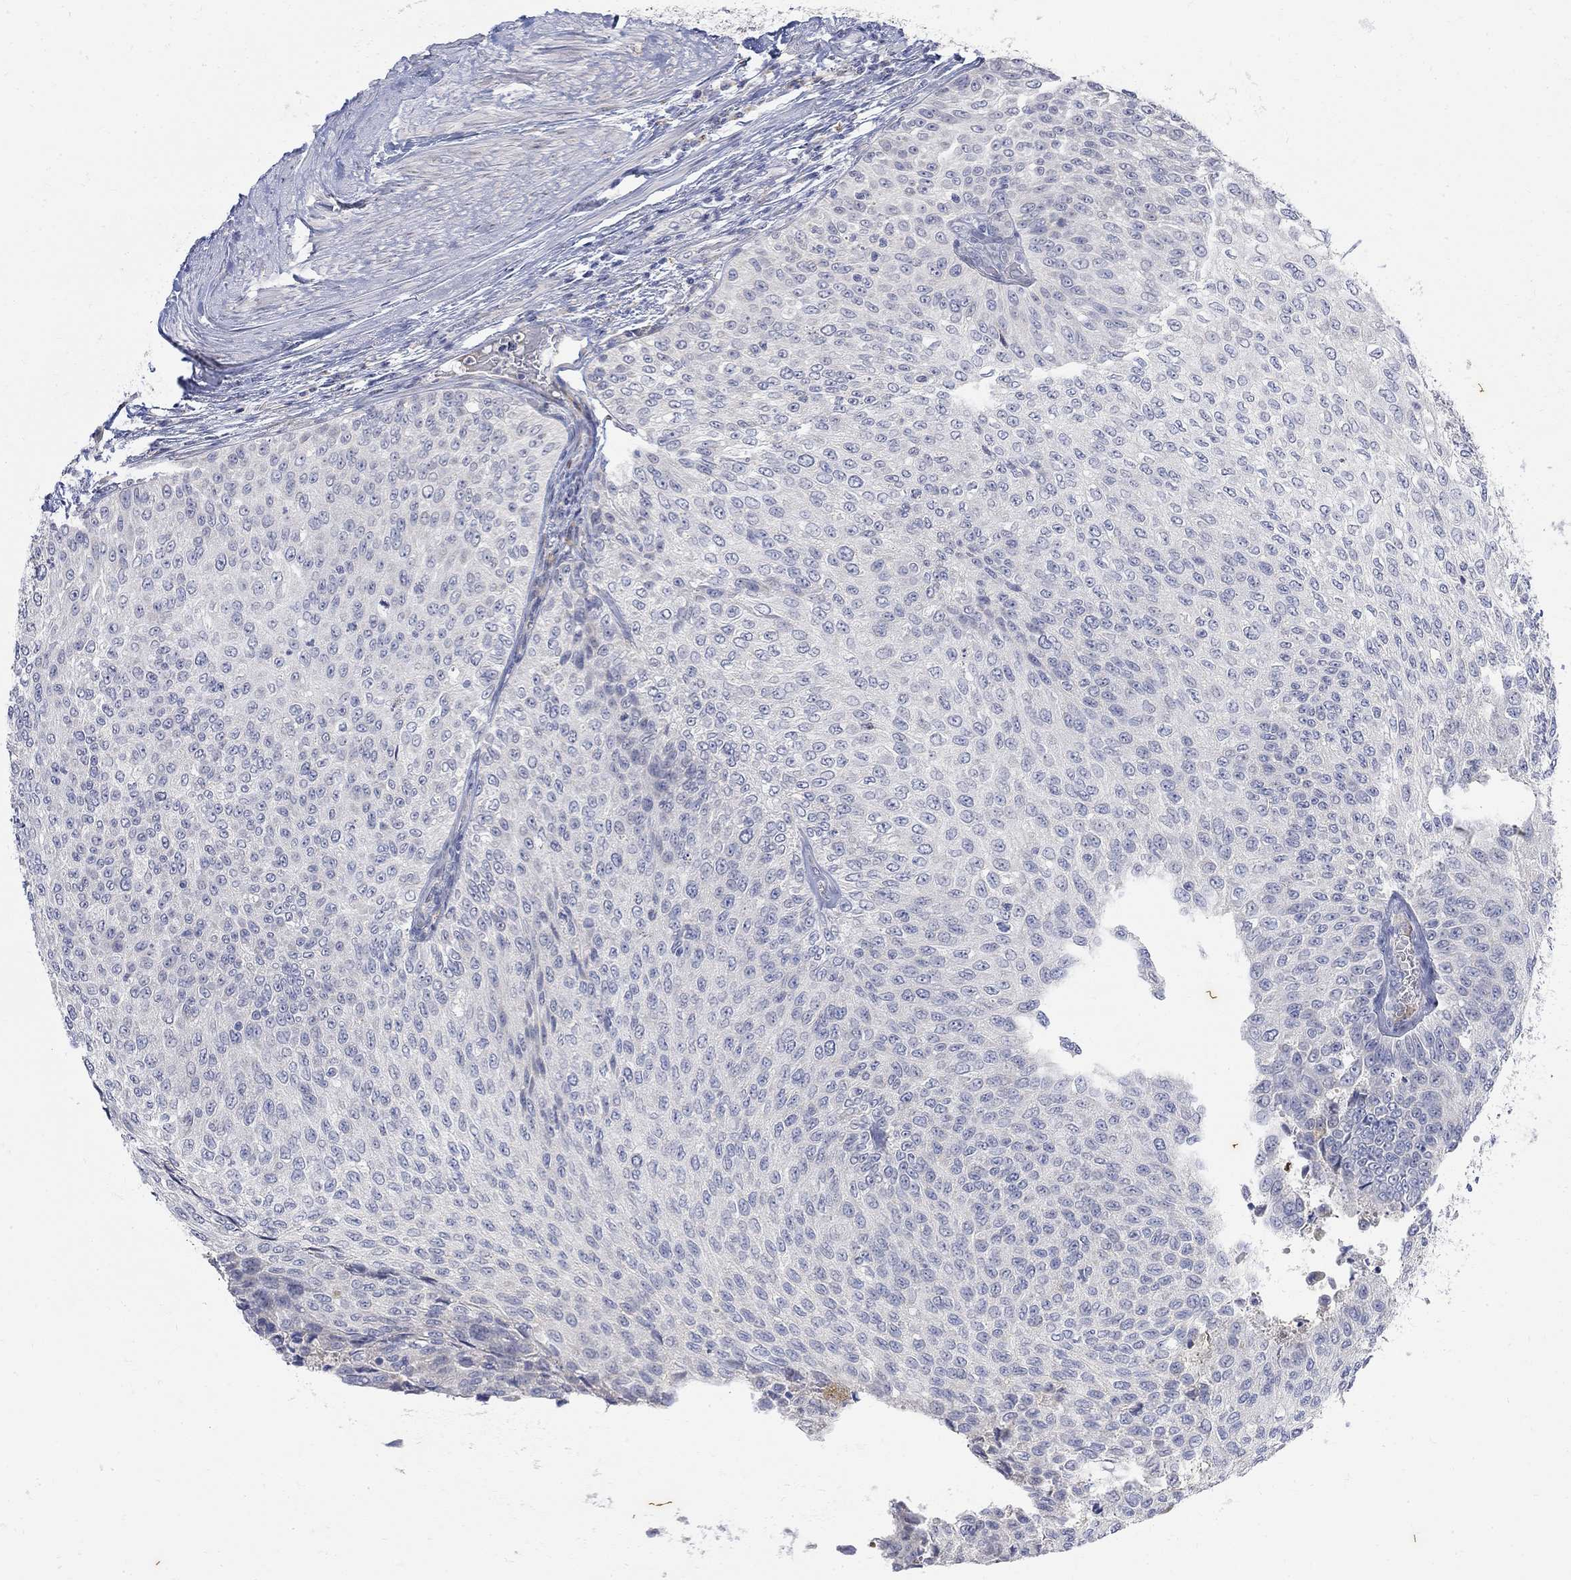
{"staining": {"intensity": "moderate", "quantity": "<25%", "location": "cytoplasmic/membranous"}, "tissue": "urothelial cancer", "cell_type": "Tumor cells", "image_type": "cancer", "snomed": [{"axis": "morphology", "description": "Urothelial carcinoma, Low grade"}, {"axis": "topography", "description": "Ureter, NOS"}, {"axis": "topography", "description": "Urinary bladder"}], "caption": "Moderate cytoplasmic/membranous staining for a protein is present in about <25% of tumor cells of low-grade urothelial carcinoma using IHC.", "gene": "FNDC5", "patient": {"sex": "male", "age": 78}}